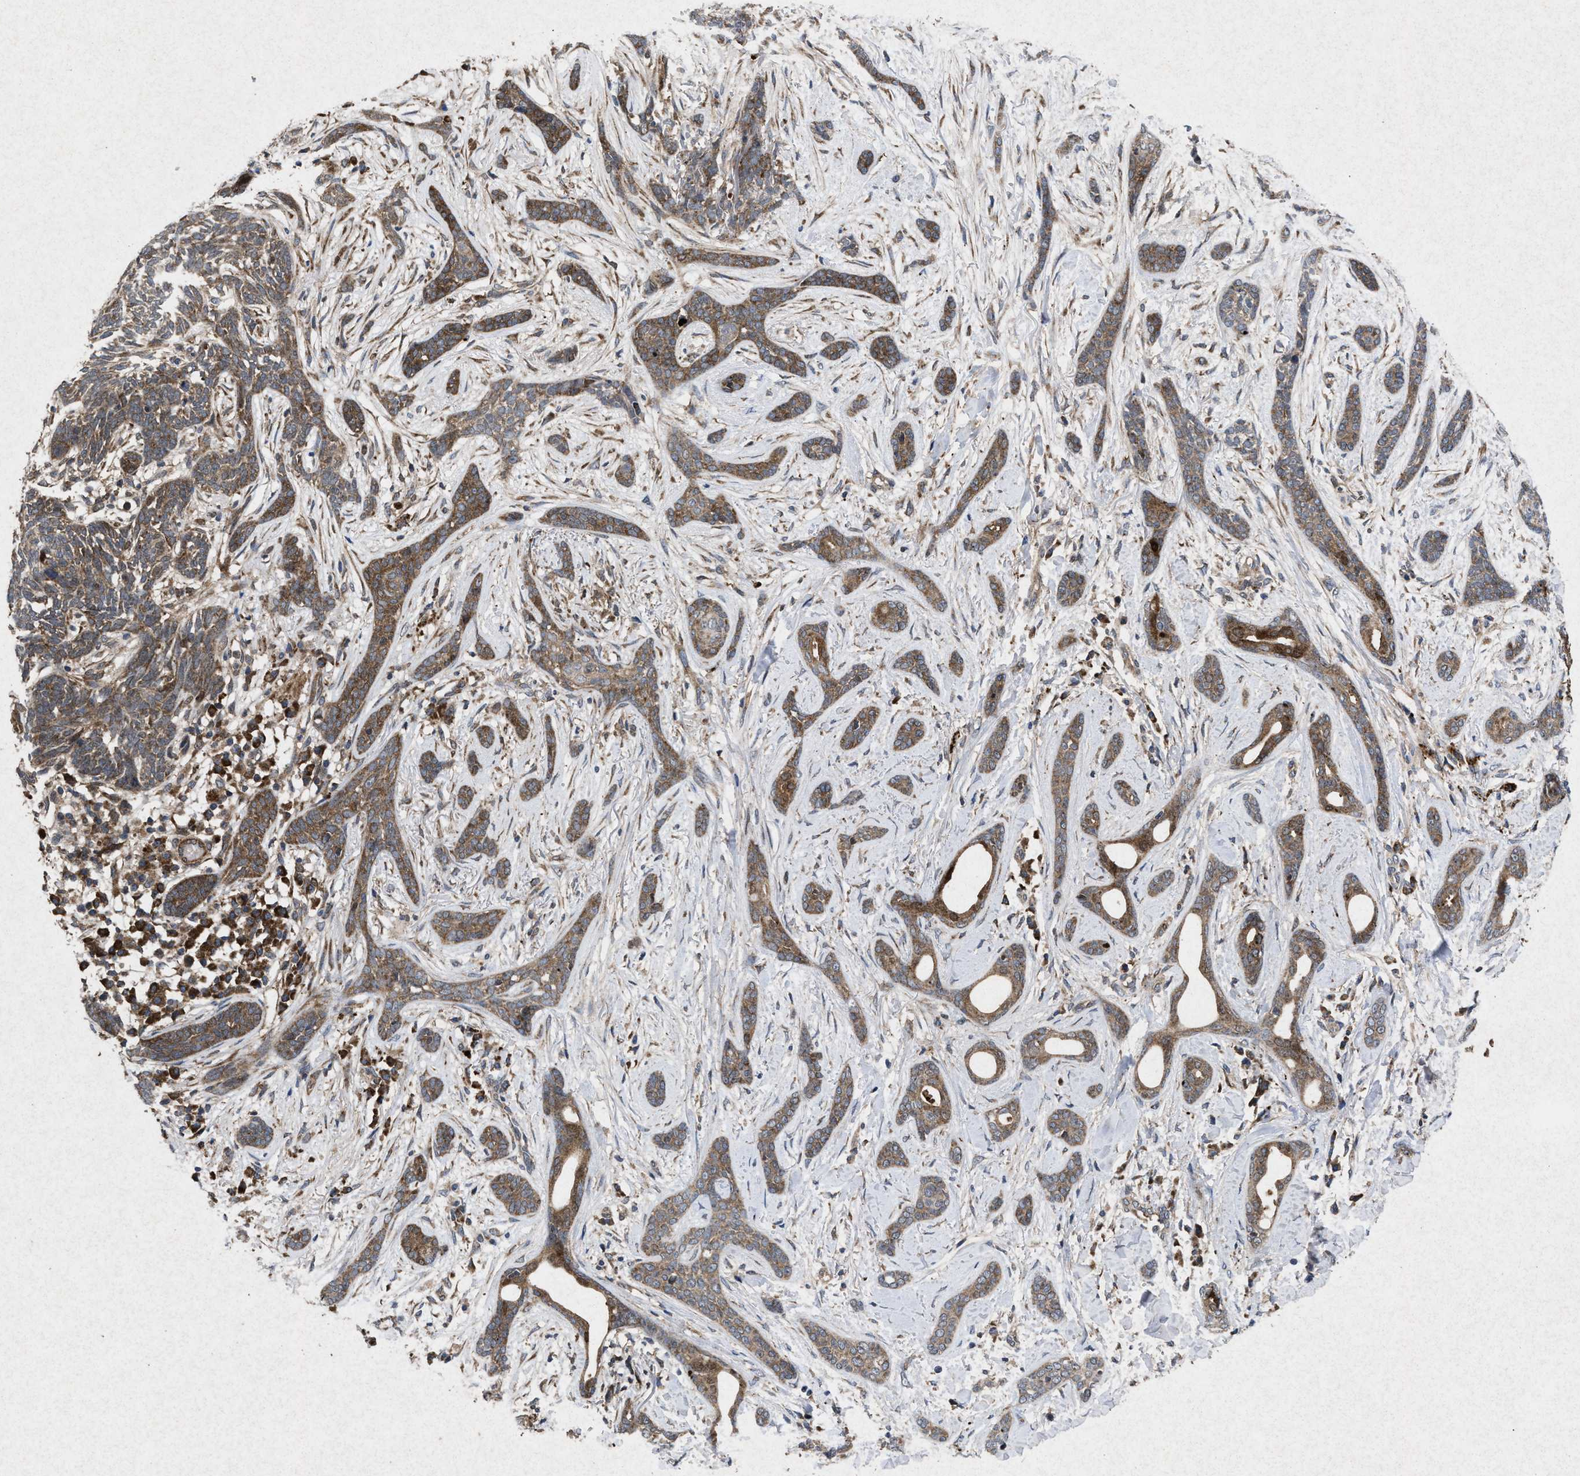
{"staining": {"intensity": "moderate", "quantity": ">75%", "location": "cytoplasmic/membranous"}, "tissue": "skin cancer", "cell_type": "Tumor cells", "image_type": "cancer", "snomed": [{"axis": "morphology", "description": "Basal cell carcinoma"}, {"axis": "morphology", "description": "Adnexal tumor, benign"}, {"axis": "topography", "description": "Skin"}], "caption": "Skin cancer stained with DAB (3,3'-diaminobenzidine) IHC demonstrates medium levels of moderate cytoplasmic/membranous staining in about >75% of tumor cells. (DAB IHC, brown staining for protein, blue staining for nuclei).", "gene": "MSI2", "patient": {"sex": "female", "age": 42}}